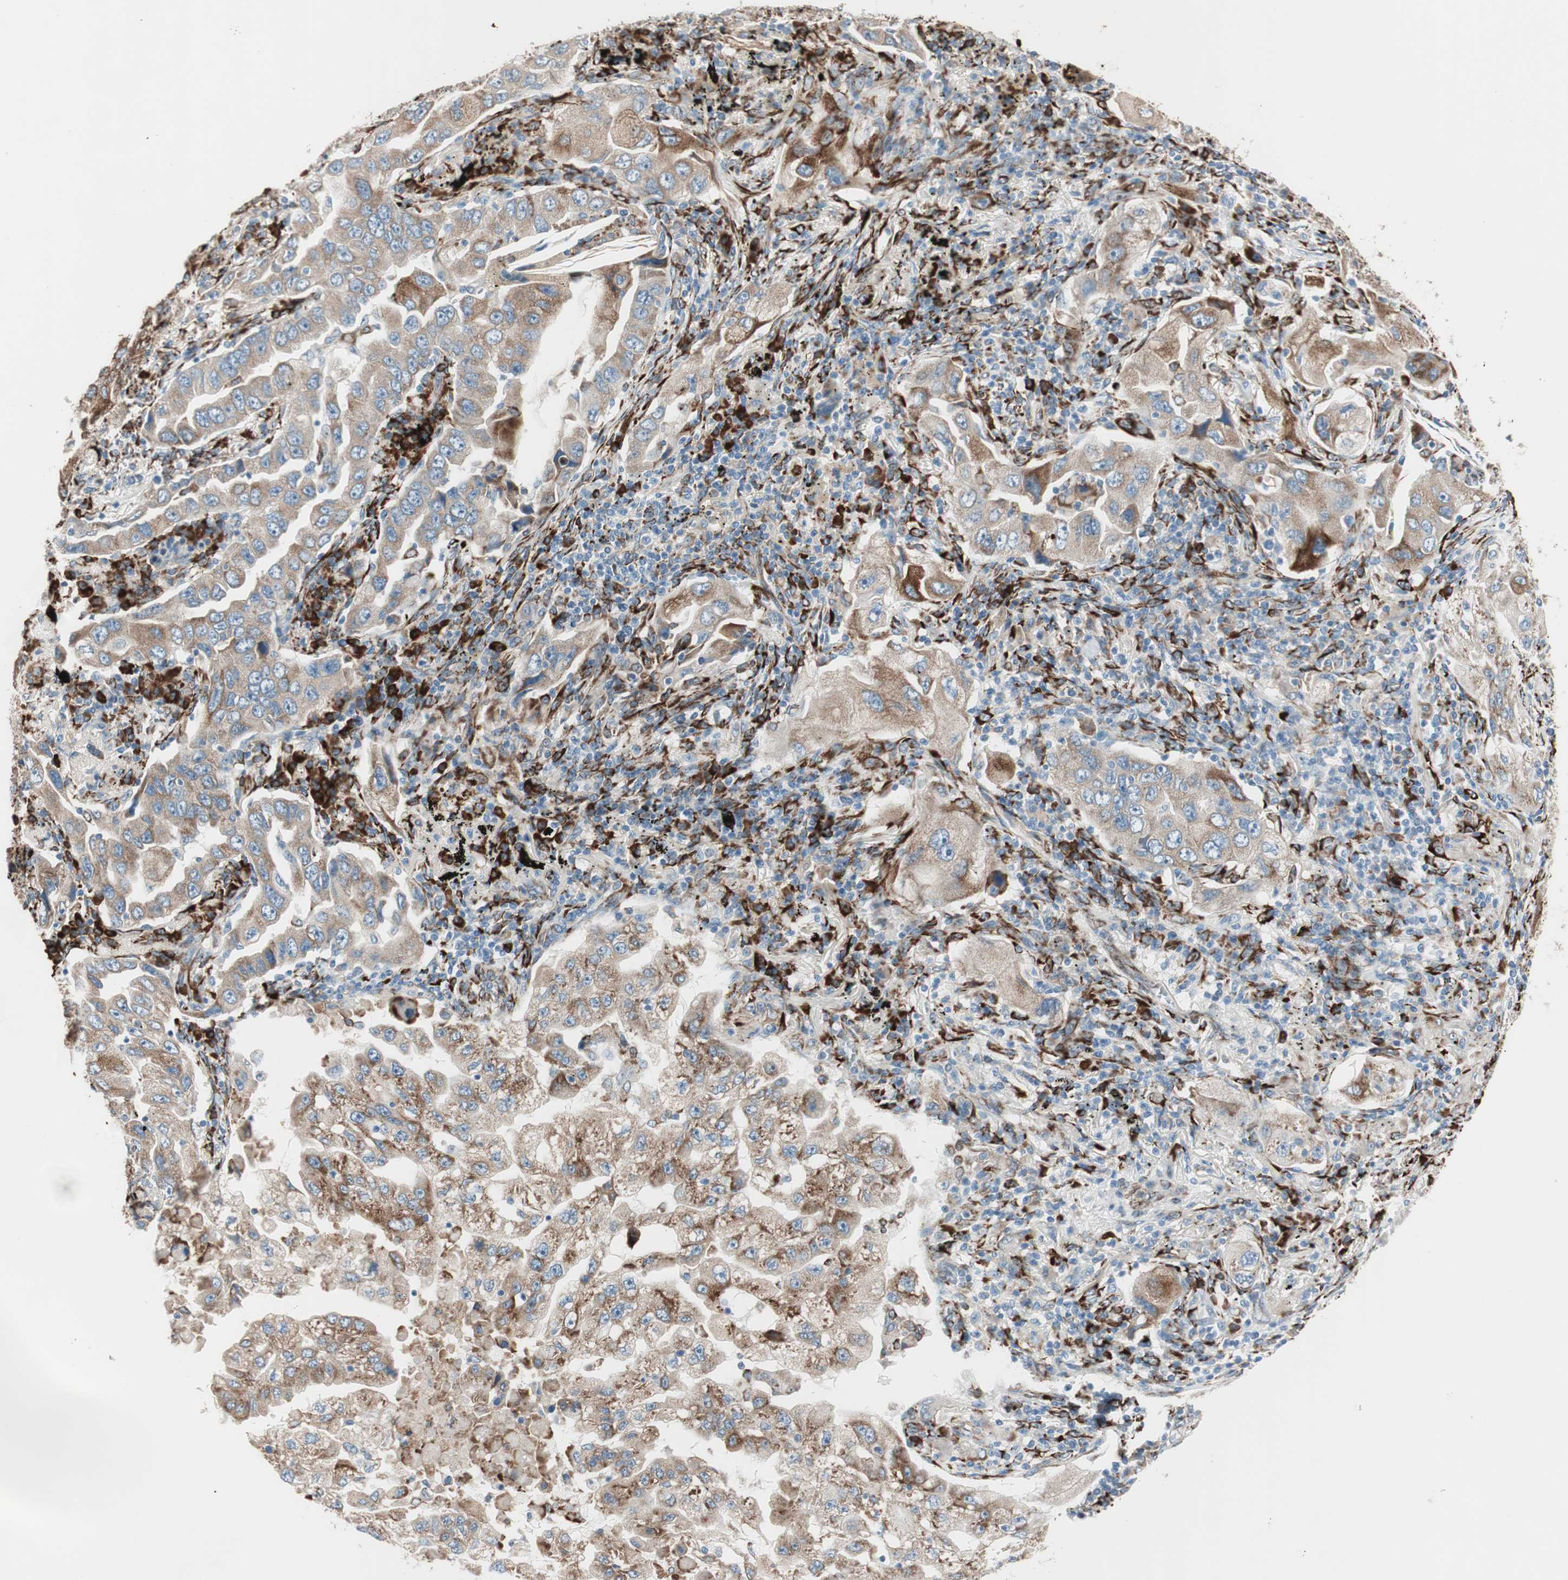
{"staining": {"intensity": "moderate", "quantity": ">75%", "location": "cytoplasmic/membranous"}, "tissue": "lung cancer", "cell_type": "Tumor cells", "image_type": "cancer", "snomed": [{"axis": "morphology", "description": "Adenocarcinoma, NOS"}, {"axis": "topography", "description": "Lung"}], "caption": "Immunohistochemistry (IHC) photomicrograph of human lung cancer (adenocarcinoma) stained for a protein (brown), which shows medium levels of moderate cytoplasmic/membranous expression in about >75% of tumor cells.", "gene": "P4HTM", "patient": {"sex": "female", "age": 65}}